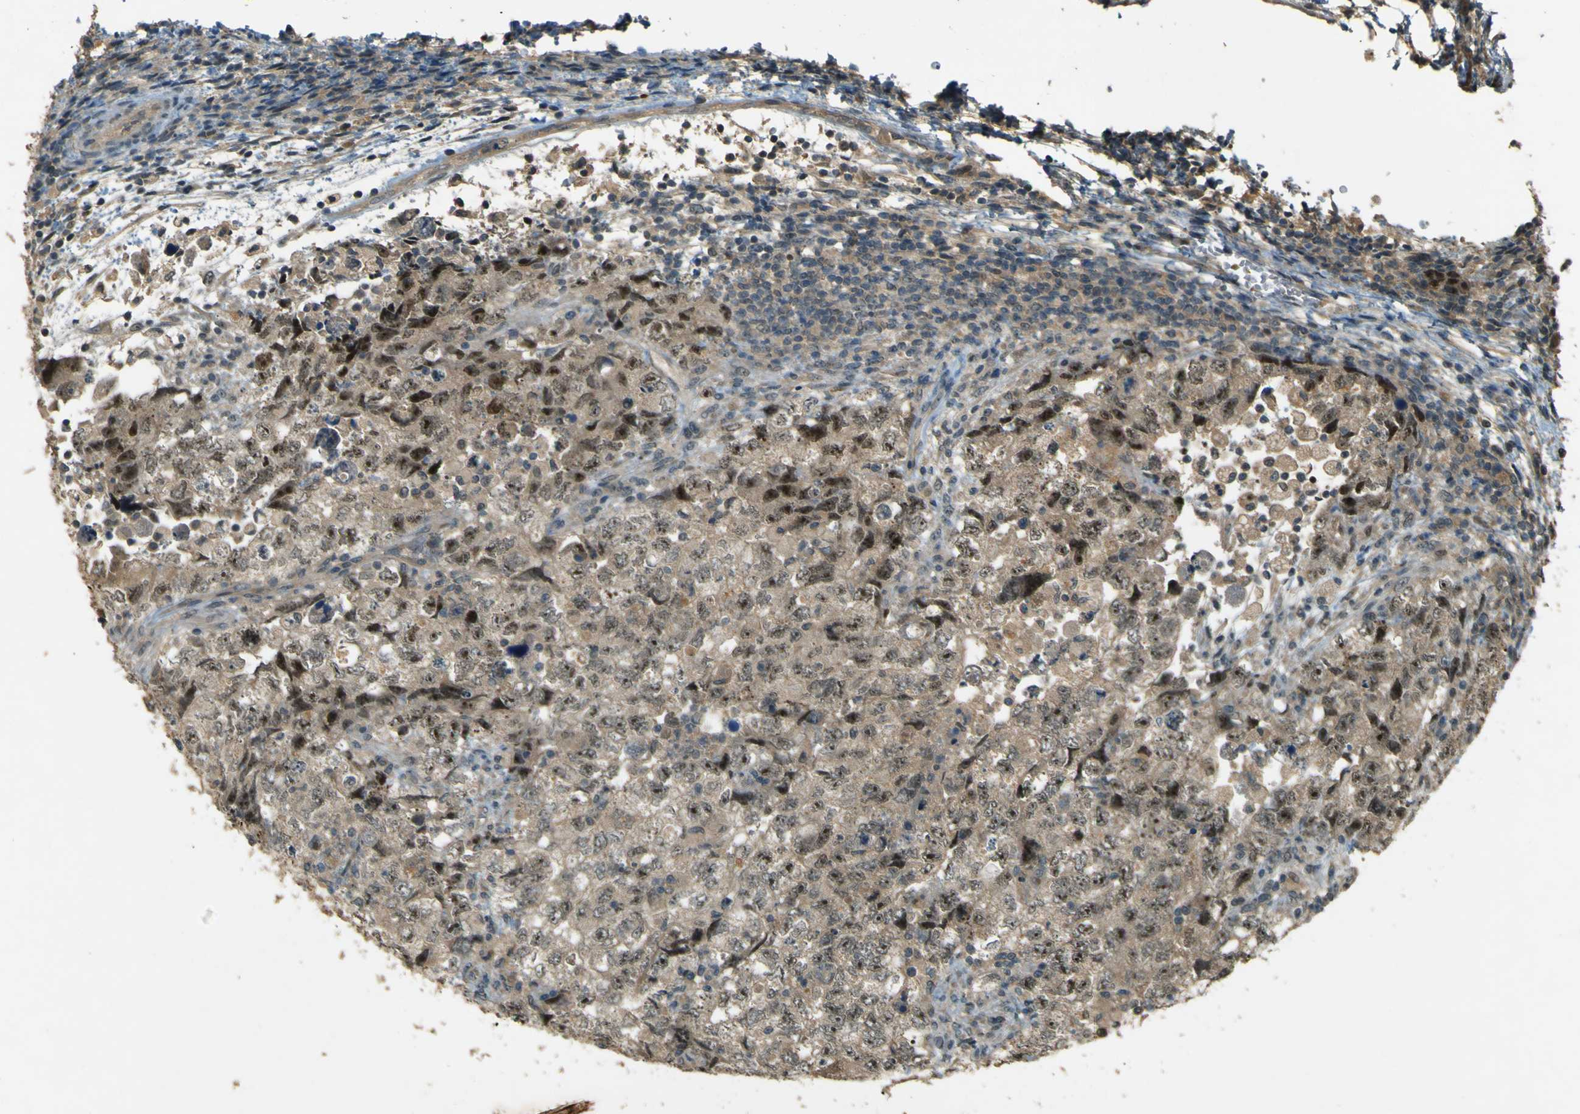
{"staining": {"intensity": "moderate", "quantity": ">75%", "location": "cytoplasmic/membranous,nuclear"}, "tissue": "testis cancer", "cell_type": "Tumor cells", "image_type": "cancer", "snomed": [{"axis": "morphology", "description": "Carcinoma, Embryonal, NOS"}, {"axis": "topography", "description": "Testis"}], "caption": "Testis embryonal carcinoma tissue demonstrates moderate cytoplasmic/membranous and nuclear positivity in about >75% of tumor cells (brown staining indicates protein expression, while blue staining denotes nuclei).", "gene": "MPDZ", "patient": {"sex": "male", "age": 36}}